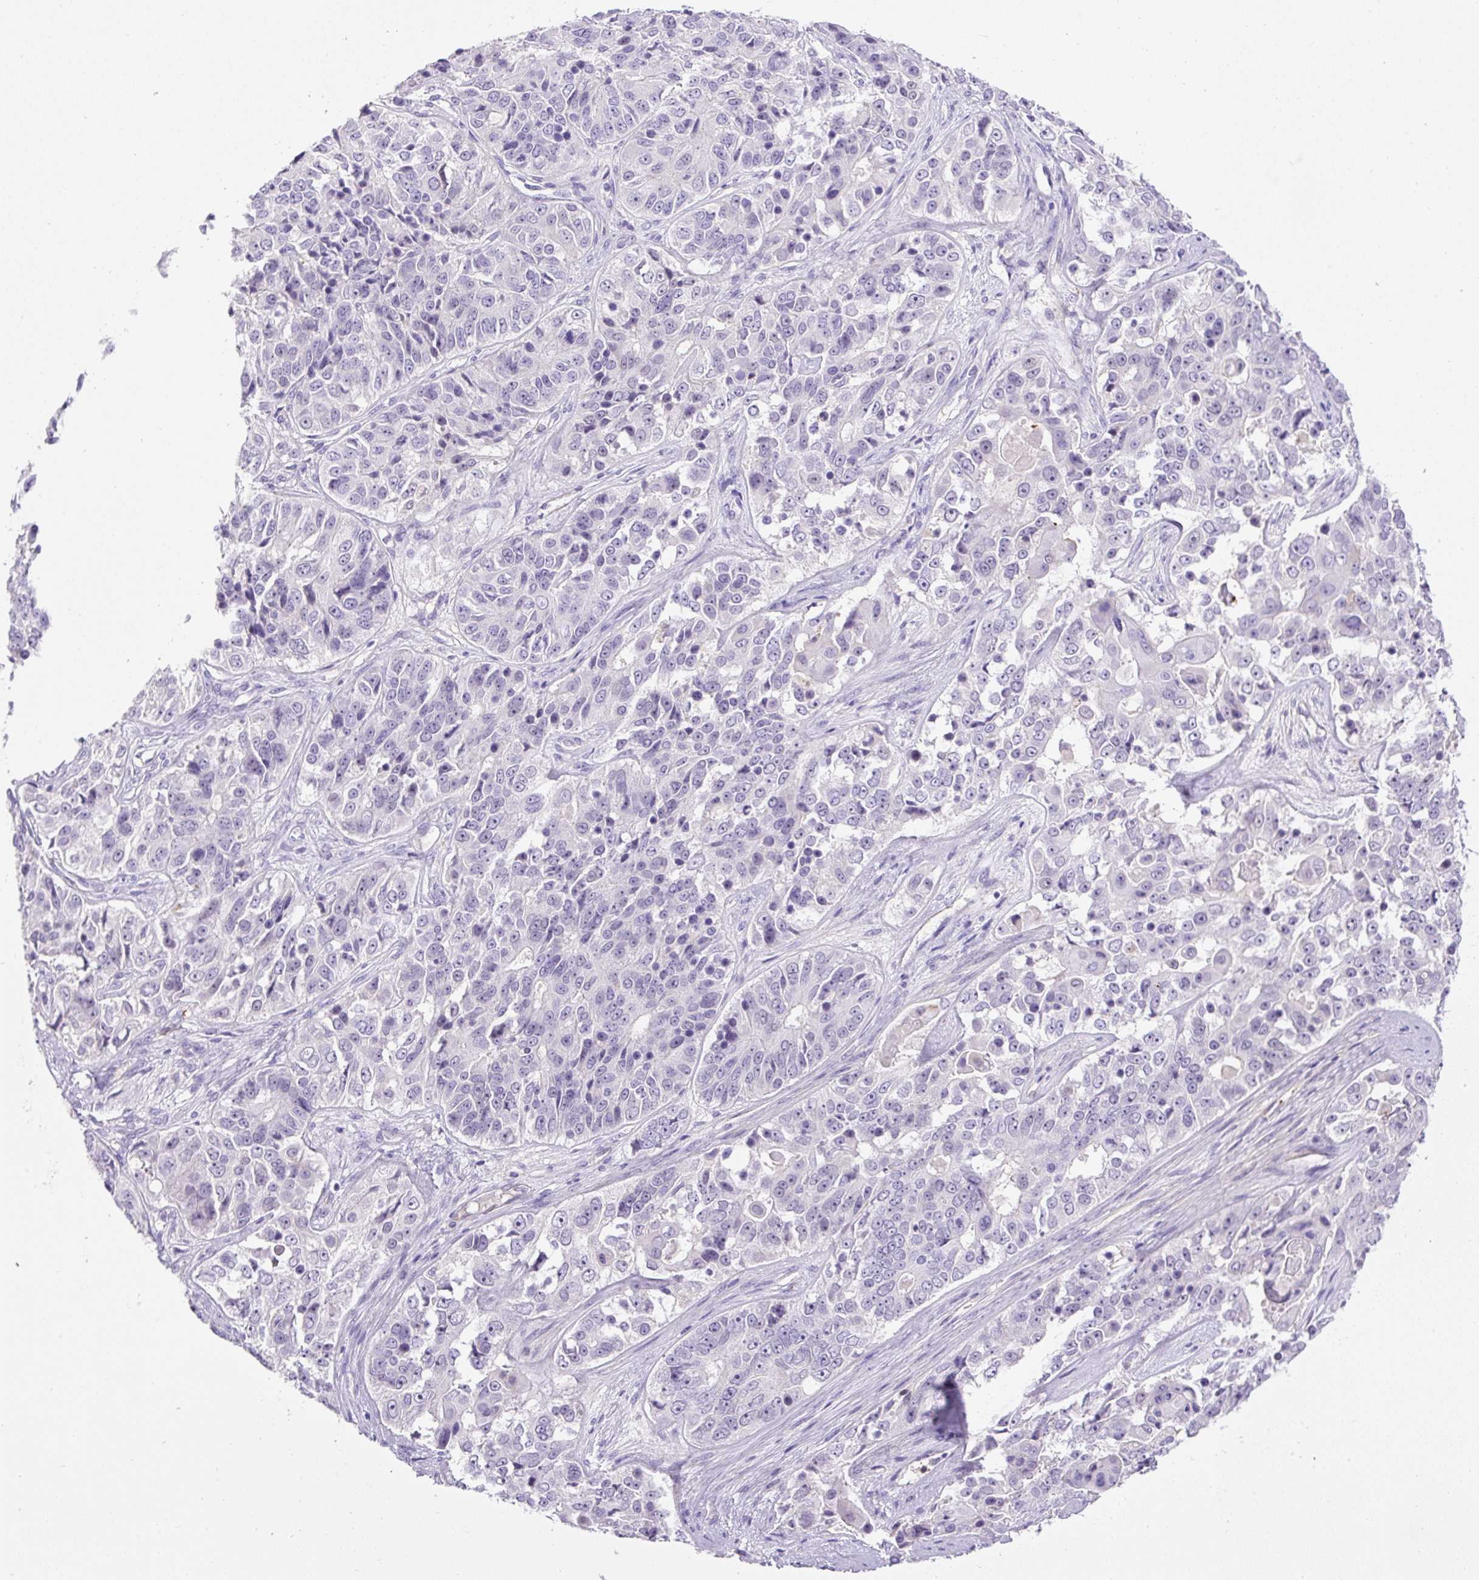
{"staining": {"intensity": "negative", "quantity": "none", "location": "none"}, "tissue": "ovarian cancer", "cell_type": "Tumor cells", "image_type": "cancer", "snomed": [{"axis": "morphology", "description": "Carcinoma, endometroid"}, {"axis": "topography", "description": "Ovary"}], "caption": "This is an IHC histopathology image of ovarian cancer (endometroid carcinoma). There is no expression in tumor cells.", "gene": "B3GALT5", "patient": {"sex": "female", "age": 51}}